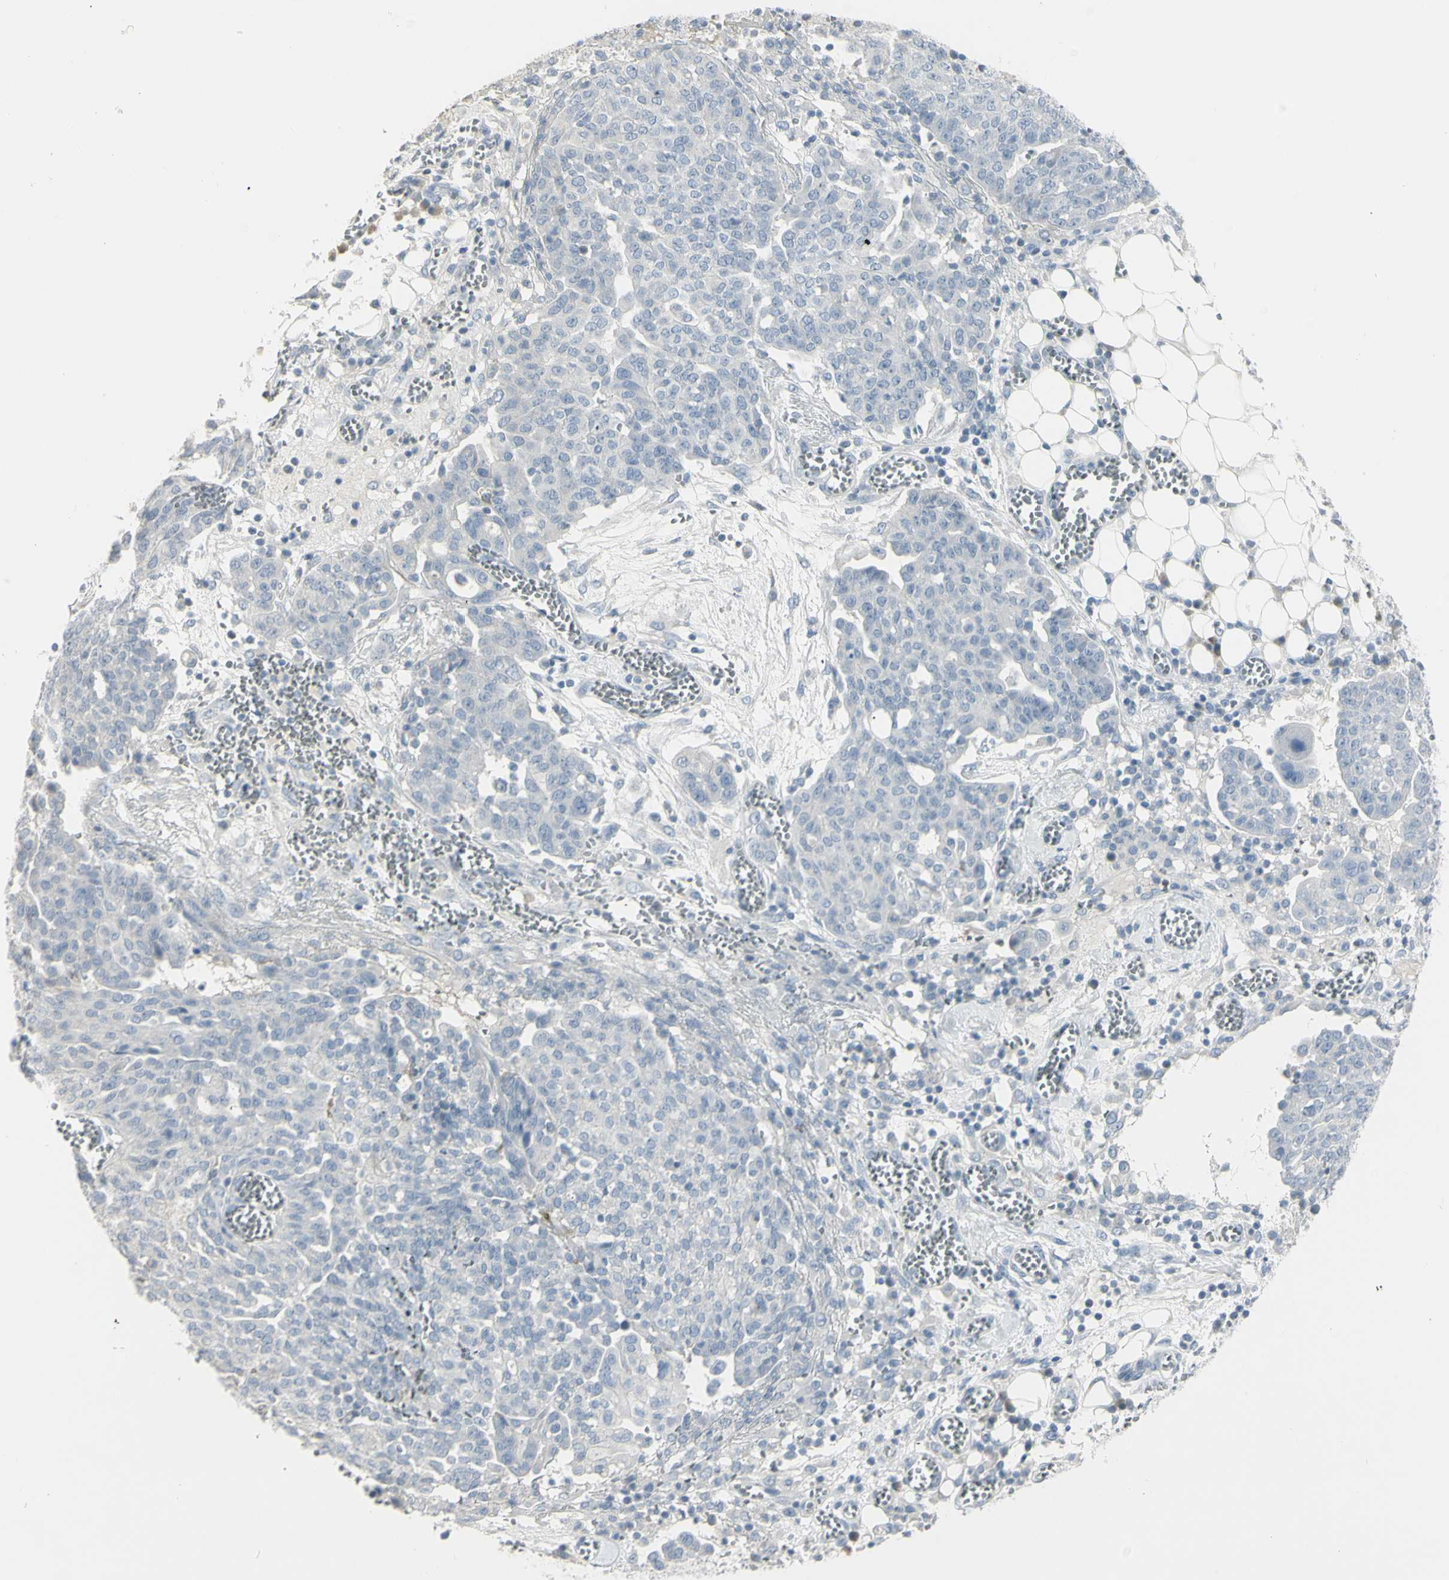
{"staining": {"intensity": "negative", "quantity": "none", "location": "none"}, "tissue": "ovarian cancer", "cell_type": "Tumor cells", "image_type": "cancer", "snomed": [{"axis": "morphology", "description": "Cystadenocarcinoma, serous, NOS"}, {"axis": "topography", "description": "Soft tissue"}, {"axis": "topography", "description": "Ovary"}], "caption": "Serous cystadenocarcinoma (ovarian) was stained to show a protein in brown. There is no significant positivity in tumor cells.", "gene": "PIP", "patient": {"sex": "female", "age": 57}}